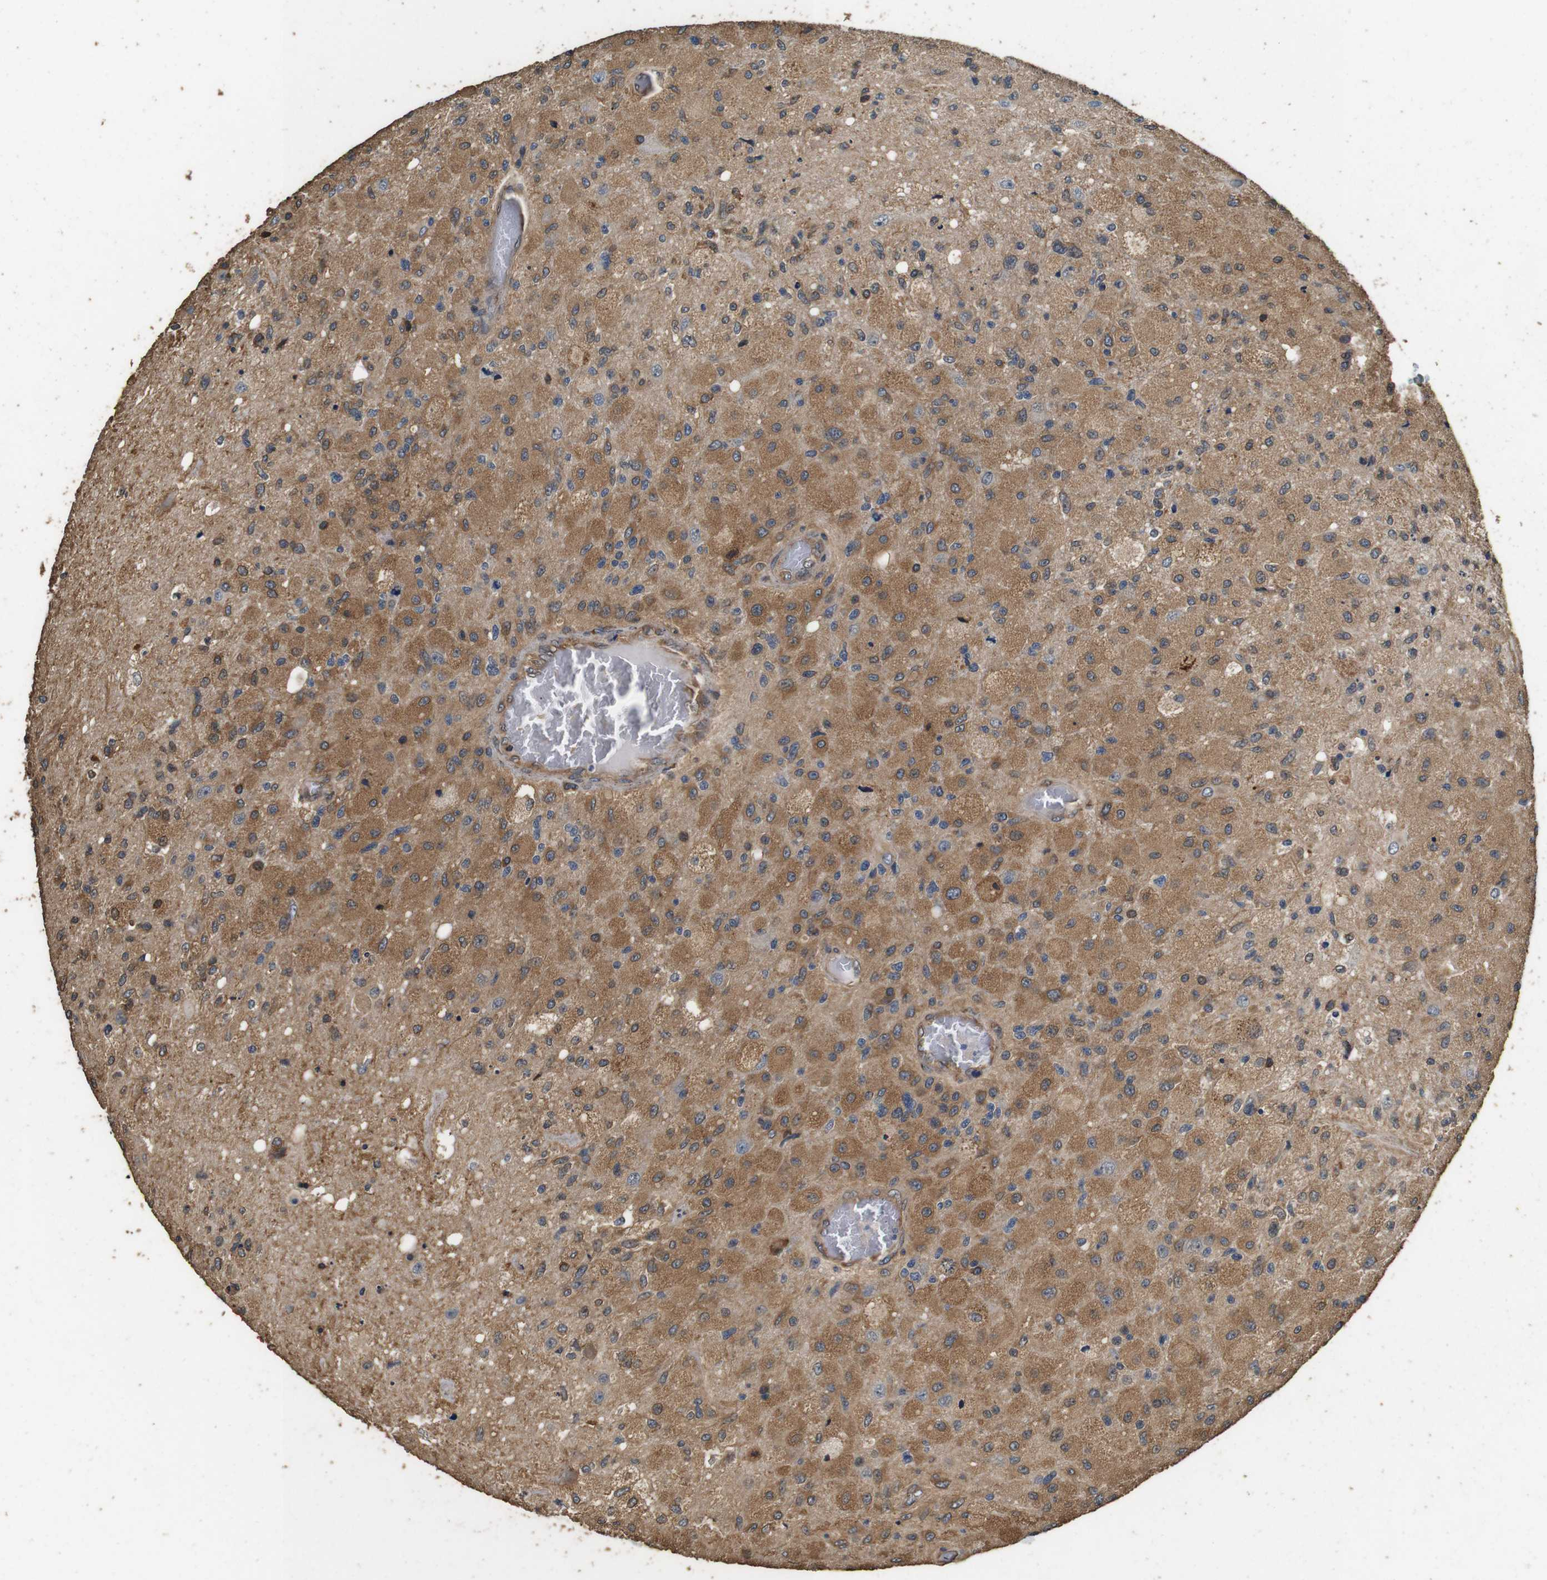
{"staining": {"intensity": "moderate", "quantity": ">75%", "location": "cytoplasmic/membranous"}, "tissue": "glioma", "cell_type": "Tumor cells", "image_type": "cancer", "snomed": [{"axis": "morphology", "description": "Normal tissue, NOS"}, {"axis": "morphology", "description": "Glioma, malignant, High grade"}, {"axis": "topography", "description": "Cerebral cortex"}], "caption": "High-magnification brightfield microscopy of glioma stained with DAB (brown) and counterstained with hematoxylin (blue). tumor cells exhibit moderate cytoplasmic/membranous positivity is appreciated in about>75% of cells. The staining was performed using DAB (3,3'-diaminobenzidine), with brown indicating positive protein expression. Nuclei are stained blue with hematoxylin.", "gene": "CNPY4", "patient": {"sex": "male", "age": 77}}